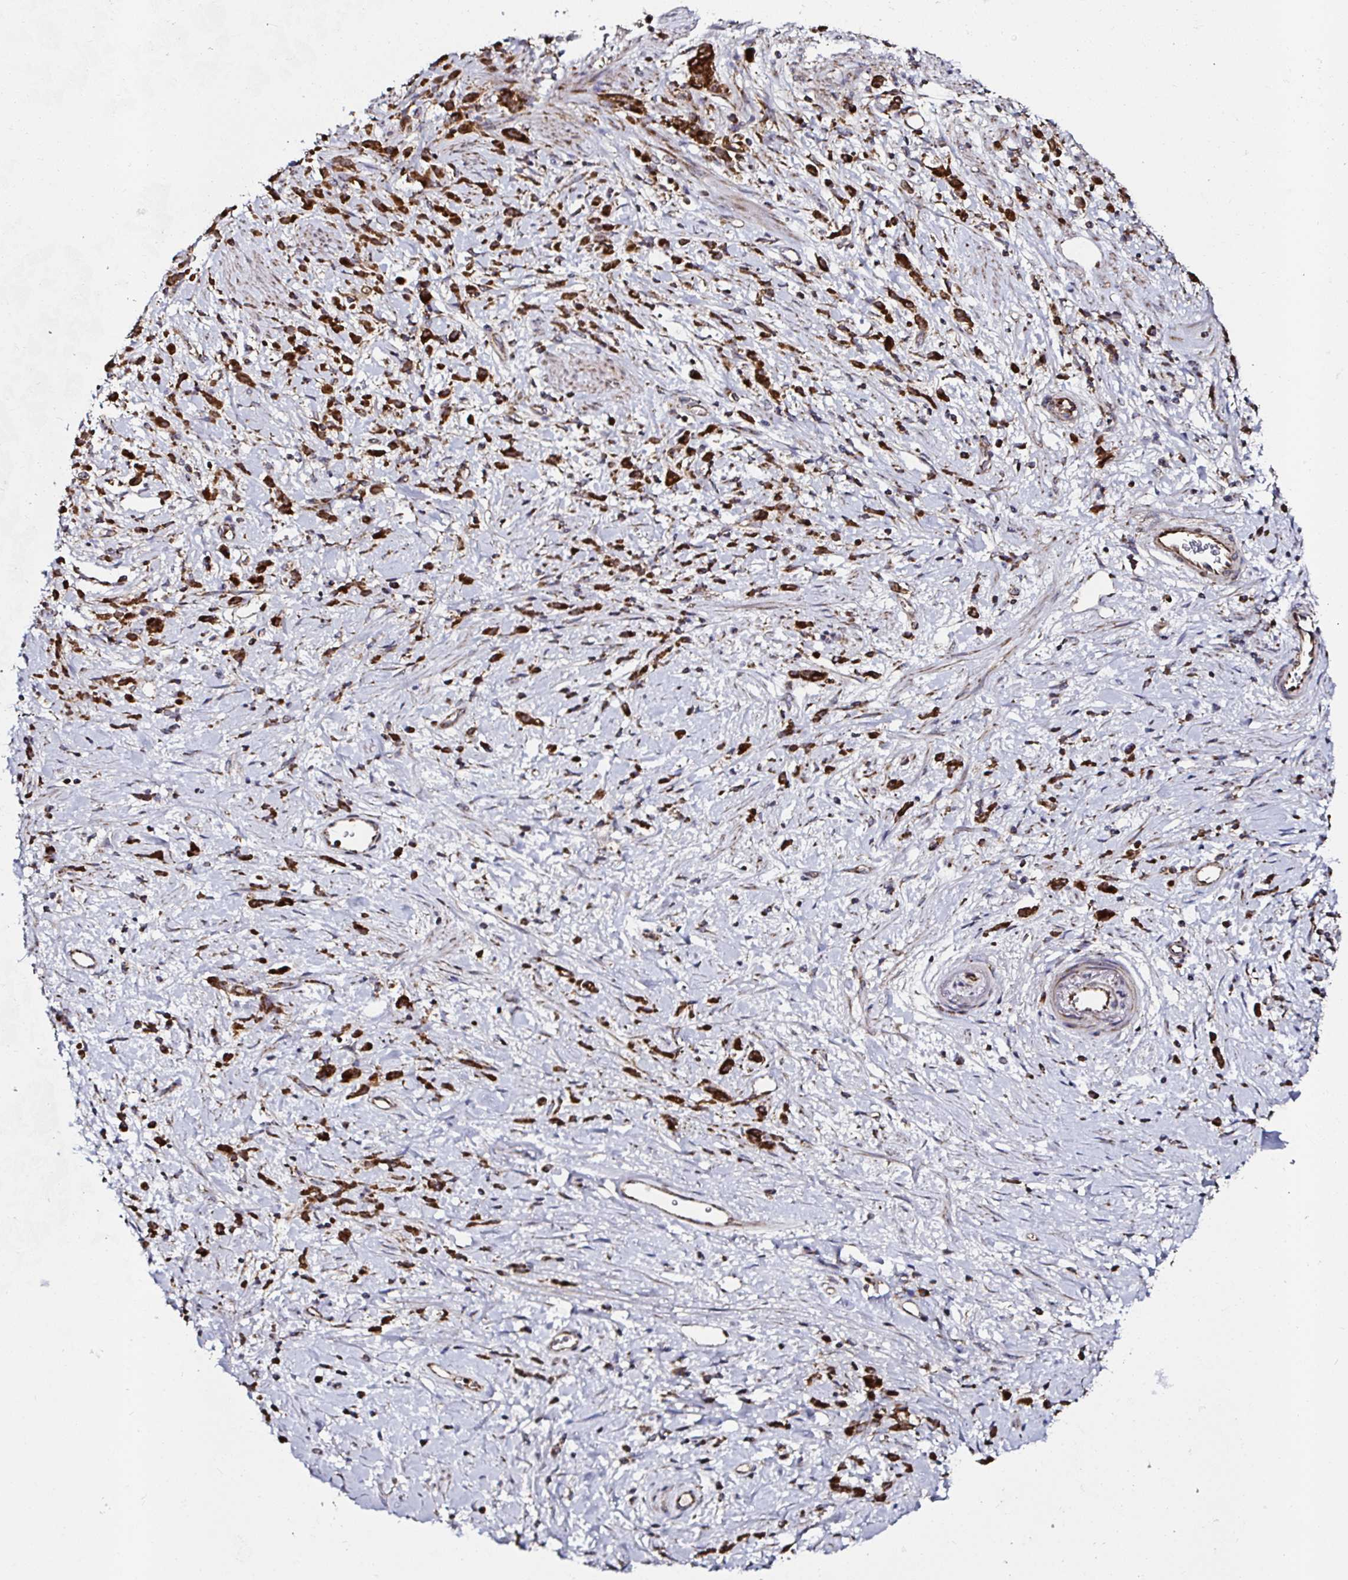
{"staining": {"intensity": "strong", "quantity": ">75%", "location": "cytoplasmic/membranous"}, "tissue": "stomach cancer", "cell_type": "Tumor cells", "image_type": "cancer", "snomed": [{"axis": "morphology", "description": "Adenocarcinoma, NOS"}, {"axis": "topography", "description": "Stomach"}], "caption": "Immunohistochemistry (DAB (3,3'-diaminobenzidine)) staining of human adenocarcinoma (stomach) shows strong cytoplasmic/membranous protein positivity in about >75% of tumor cells. (DAB (3,3'-diaminobenzidine) IHC, brown staining for protein, blue staining for nuclei).", "gene": "ATAD3B", "patient": {"sex": "female", "age": 60}}